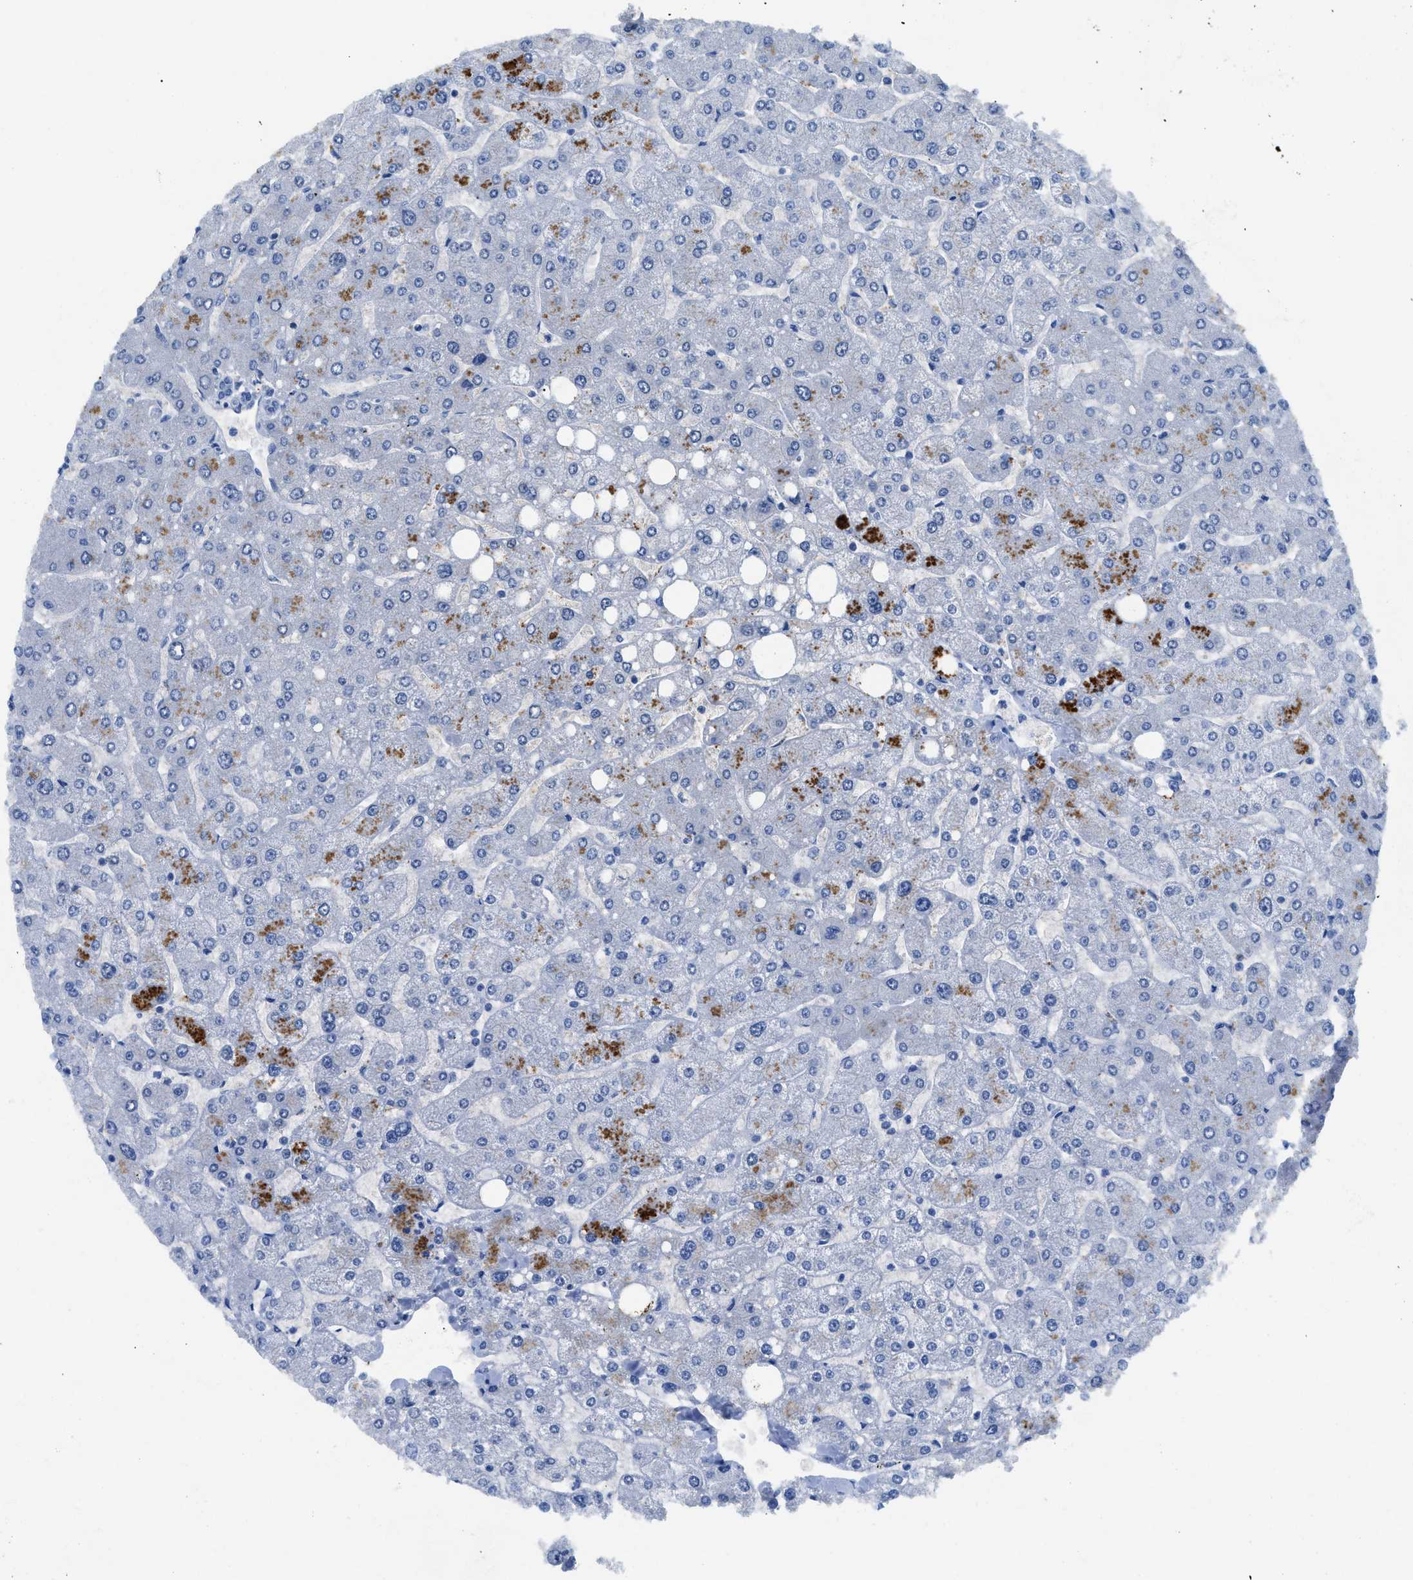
{"staining": {"intensity": "negative", "quantity": "none", "location": "none"}, "tissue": "liver", "cell_type": "Cholangiocytes", "image_type": "normal", "snomed": [{"axis": "morphology", "description": "Normal tissue, NOS"}, {"axis": "topography", "description": "Liver"}], "caption": "There is no significant expression in cholangiocytes of liver.", "gene": "SLC10A6", "patient": {"sex": "male", "age": 55}}